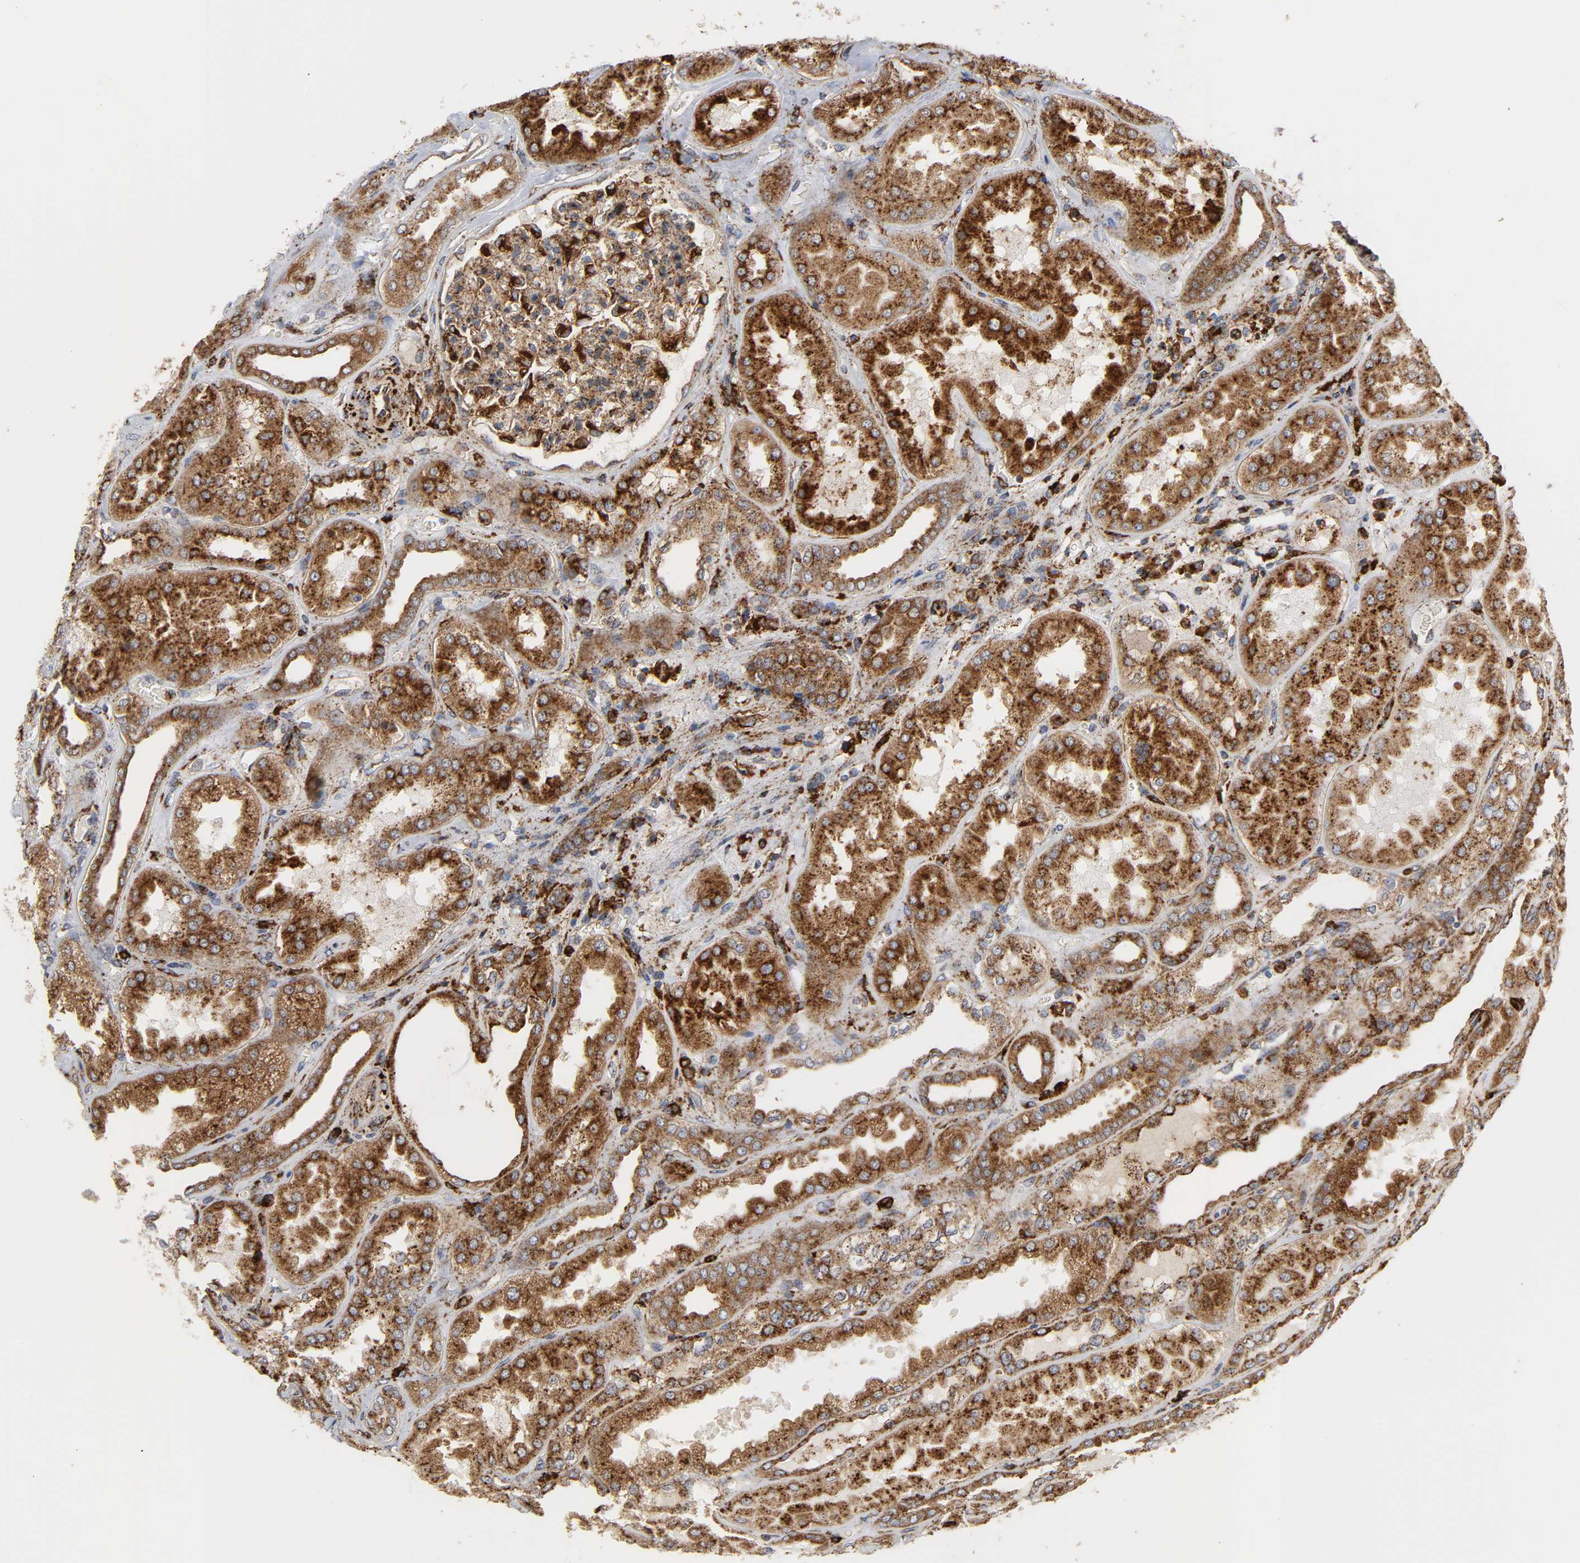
{"staining": {"intensity": "strong", "quantity": ">75%", "location": "cytoplasmic/membranous"}, "tissue": "kidney", "cell_type": "Cells in glomeruli", "image_type": "normal", "snomed": [{"axis": "morphology", "description": "Normal tissue, NOS"}, {"axis": "topography", "description": "Kidney"}], "caption": "Immunohistochemistry (IHC) micrograph of normal kidney: human kidney stained using IHC demonstrates high levels of strong protein expression localized specifically in the cytoplasmic/membranous of cells in glomeruli, appearing as a cytoplasmic/membranous brown color.", "gene": "PSAP", "patient": {"sex": "female", "age": 56}}